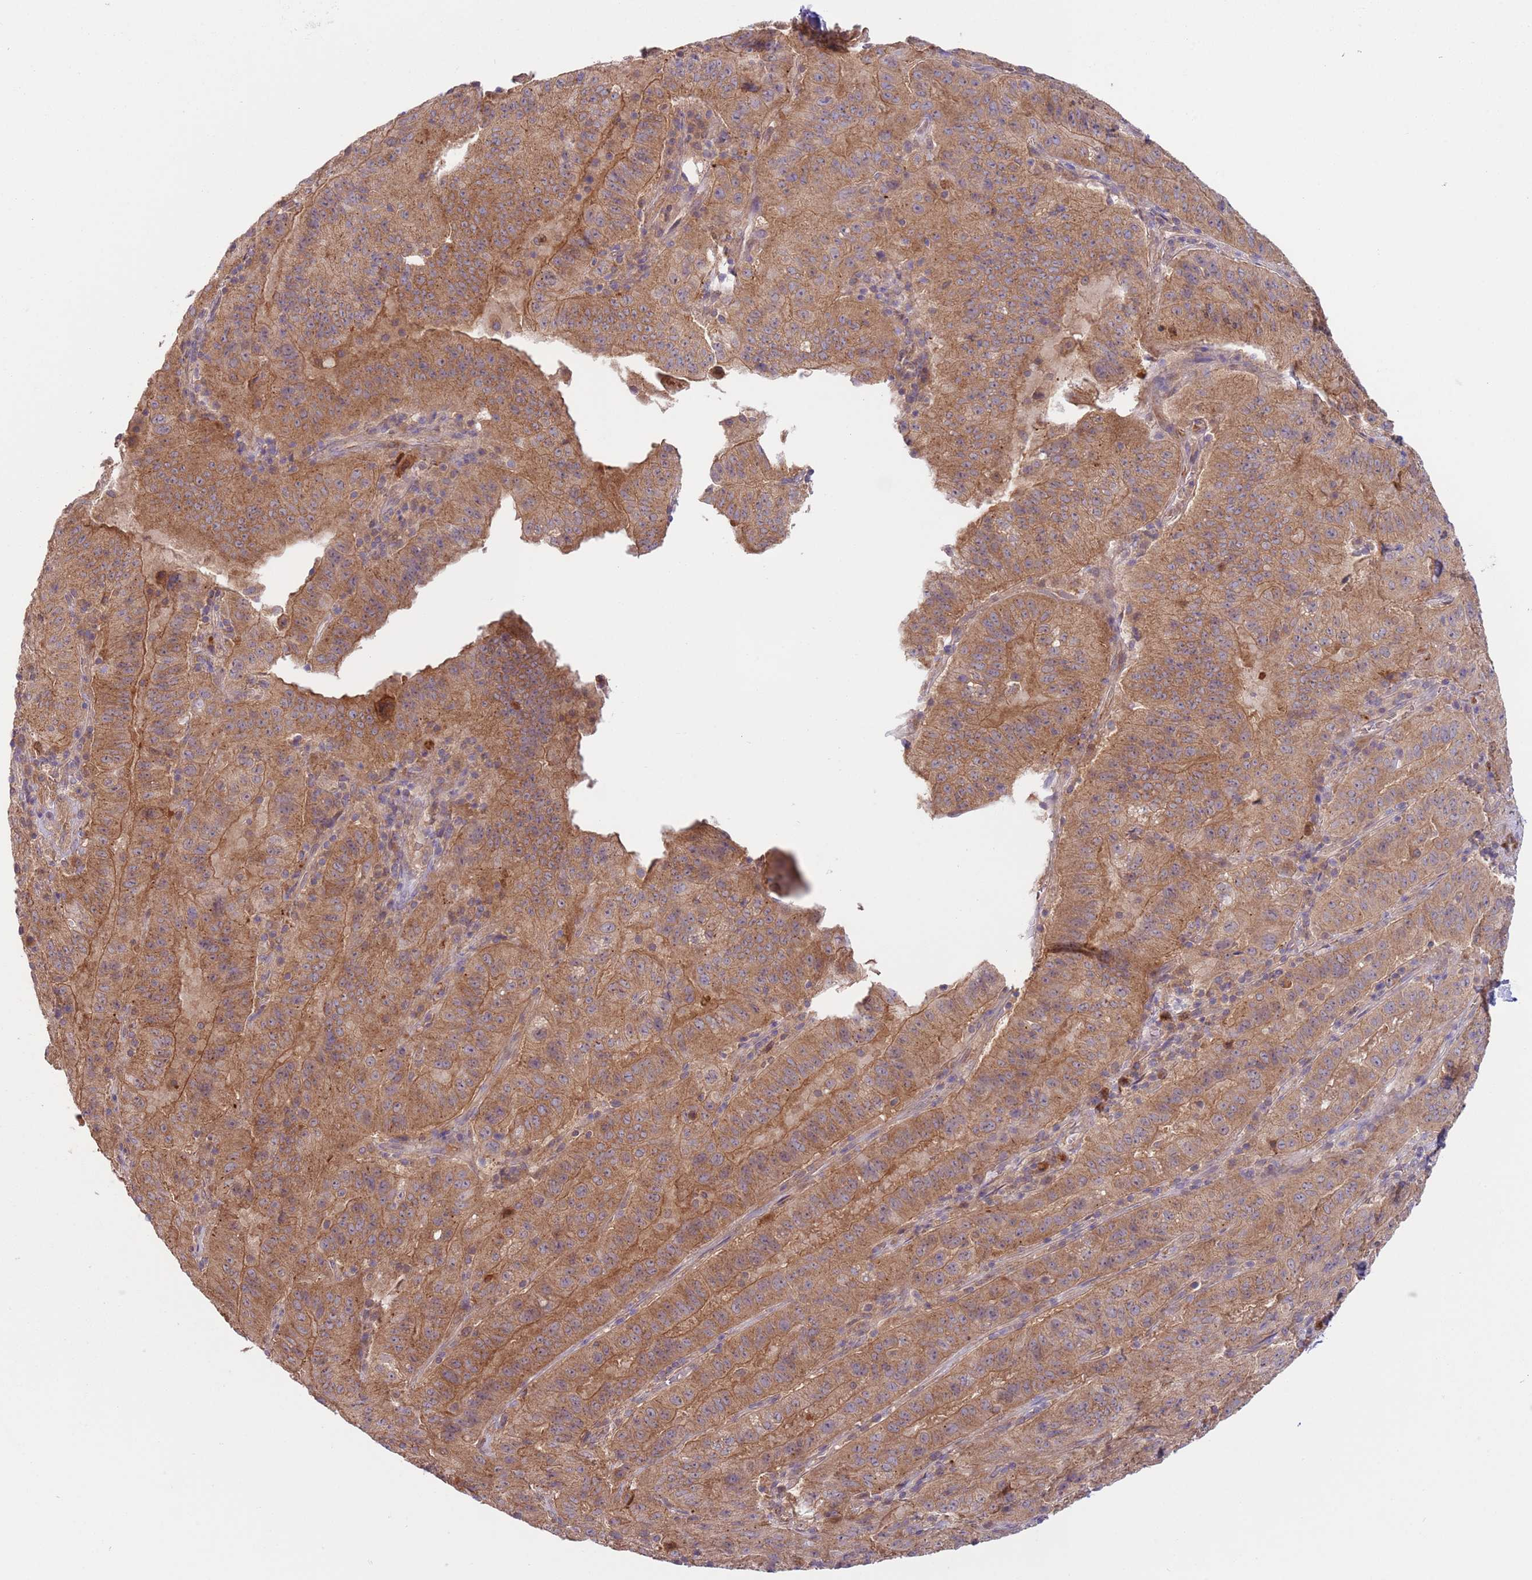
{"staining": {"intensity": "moderate", "quantity": ">75%", "location": "cytoplasmic/membranous"}, "tissue": "pancreatic cancer", "cell_type": "Tumor cells", "image_type": "cancer", "snomed": [{"axis": "morphology", "description": "Adenocarcinoma, NOS"}, {"axis": "topography", "description": "Pancreas"}], "caption": "IHC histopathology image of neoplastic tissue: pancreatic cancer stained using IHC reveals medium levels of moderate protein expression localized specifically in the cytoplasmic/membranous of tumor cells, appearing as a cytoplasmic/membranous brown color.", "gene": "COPE", "patient": {"sex": "male", "age": 63}}